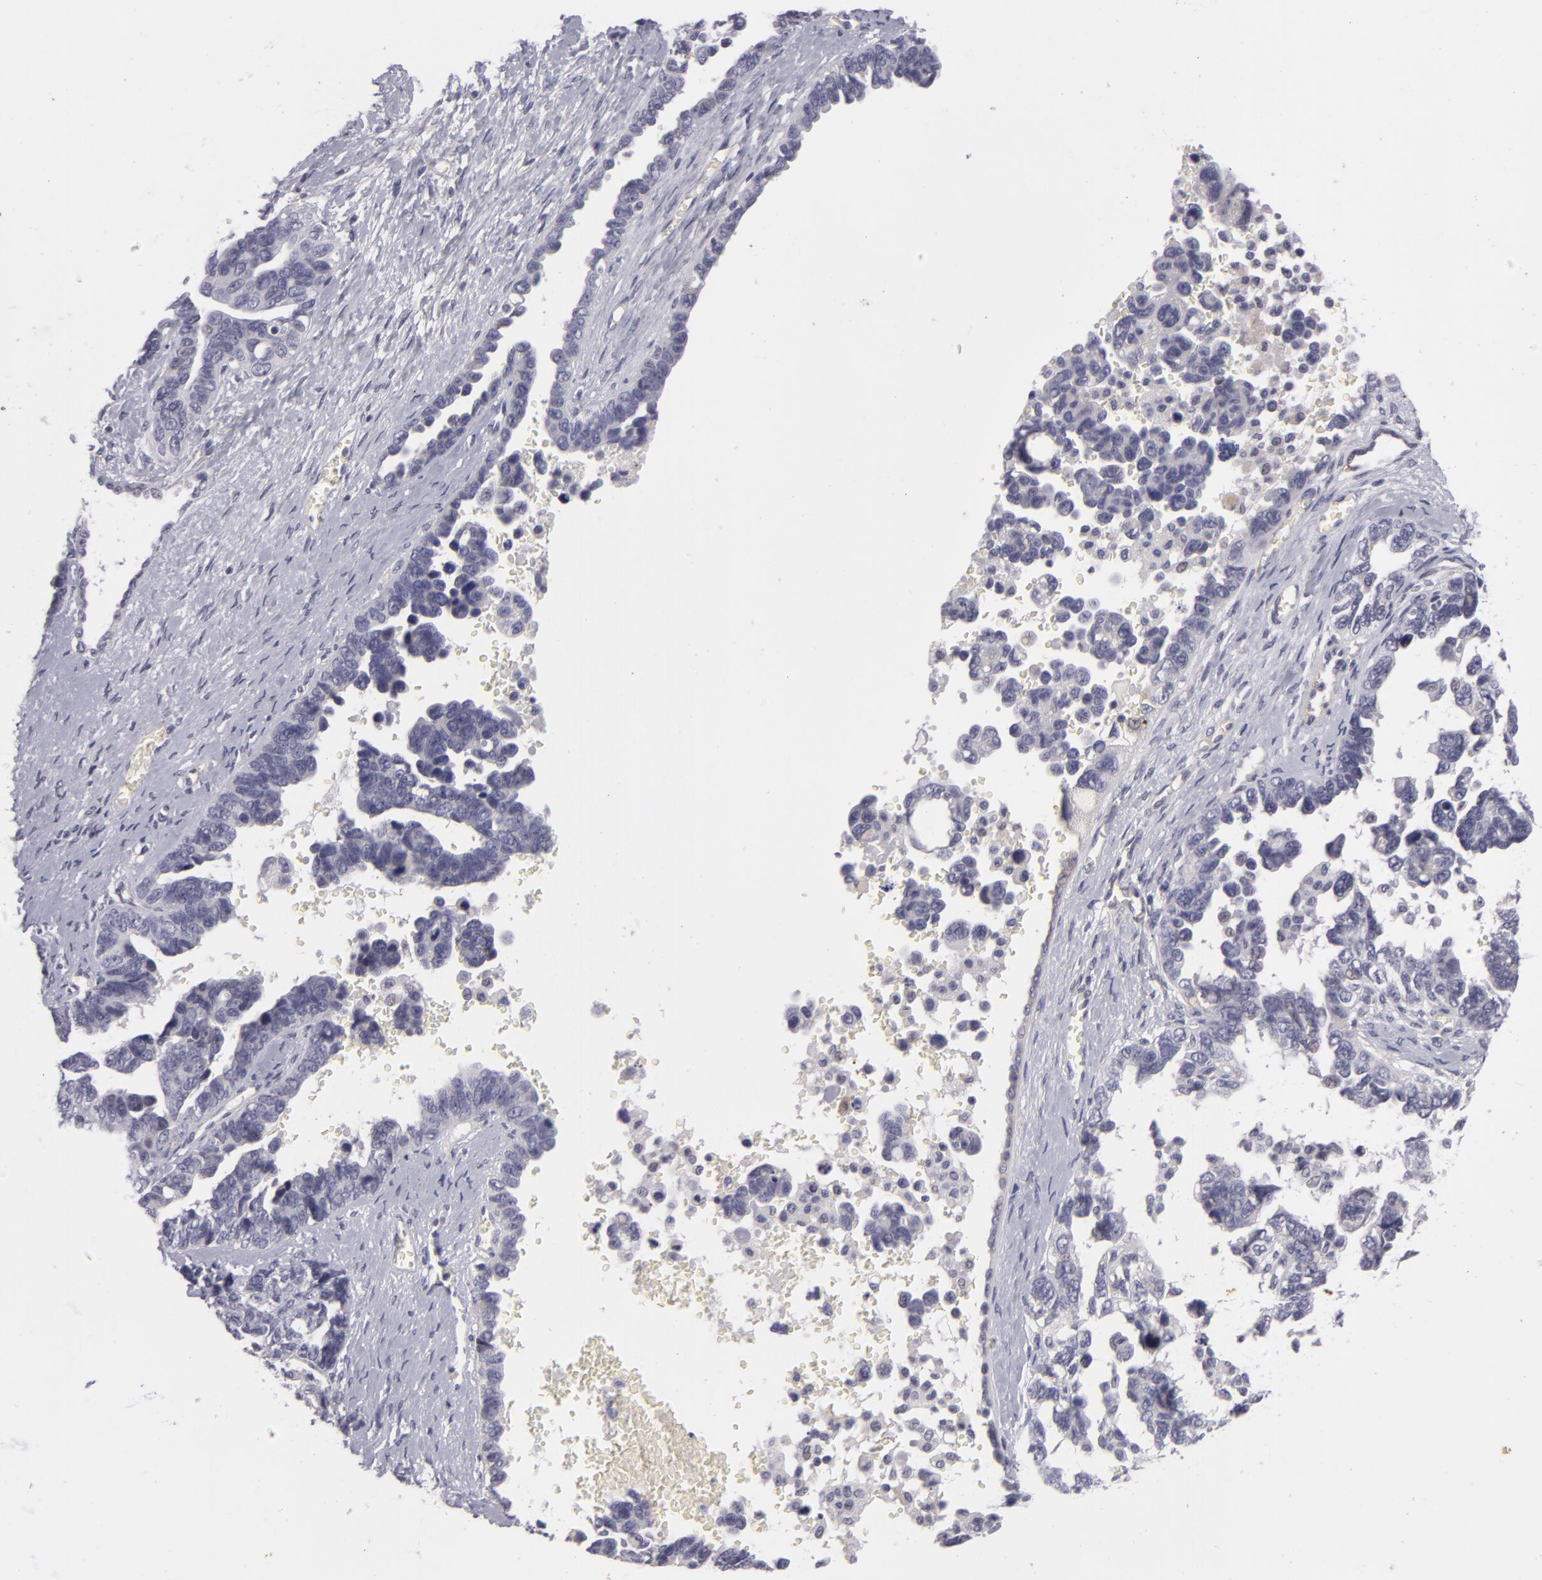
{"staining": {"intensity": "negative", "quantity": "none", "location": "none"}, "tissue": "ovarian cancer", "cell_type": "Tumor cells", "image_type": "cancer", "snomed": [{"axis": "morphology", "description": "Cystadenocarcinoma, serous, NOS"}, {"axis": "topography", "description": "Ovary"}], "caption": "This is a image of IHC staining of ovarian cancer, which shows no expression in tumor cells.", "gene": "NLGN4X", "patient": {"sex": "female", "age": 69}}